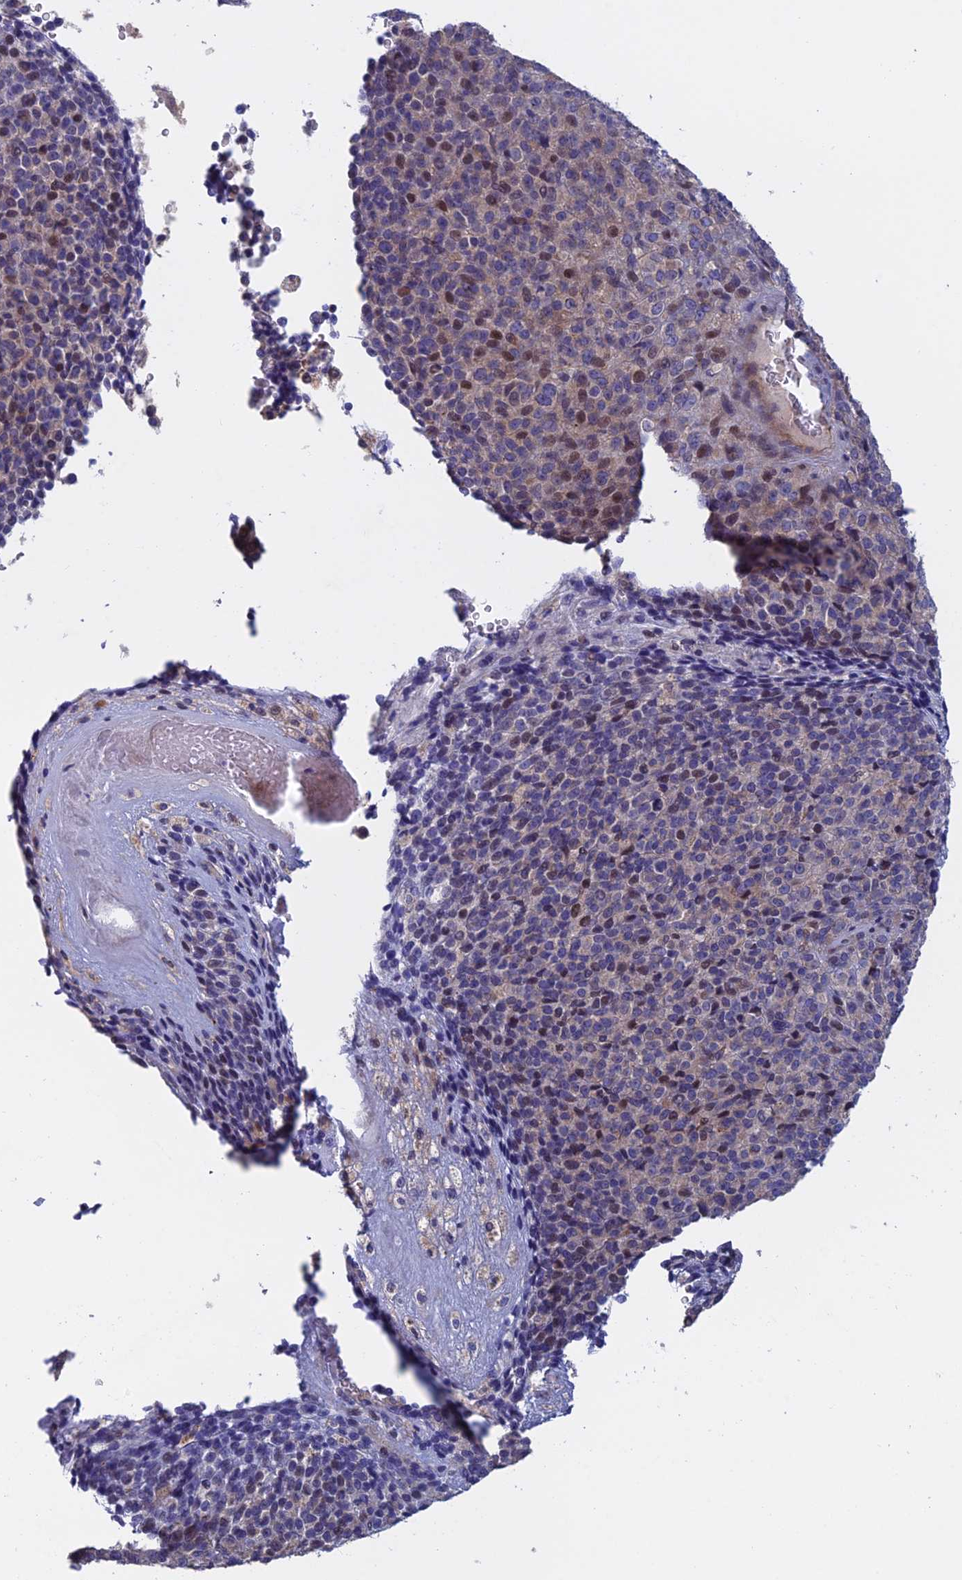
{"staining": {"intensity": "moderate", "quantity": "<25%", "location": "nuclear"}, "tissue": "melanoma", "cell_type": "Tumor cells", "image_type": "cancer", "snomed": [{"axis": "morphology", "description": "Malignant melanoma, Metastatic site"}, {"axis": "topography", "description": "Brain"}], "caption": "Protein analysis of melanoma tissue shows moderate nuclear expression in approximately <25% of tumor cells.", "gene": "C15orf62", "patient": {"sex": "female", "age": 56}}